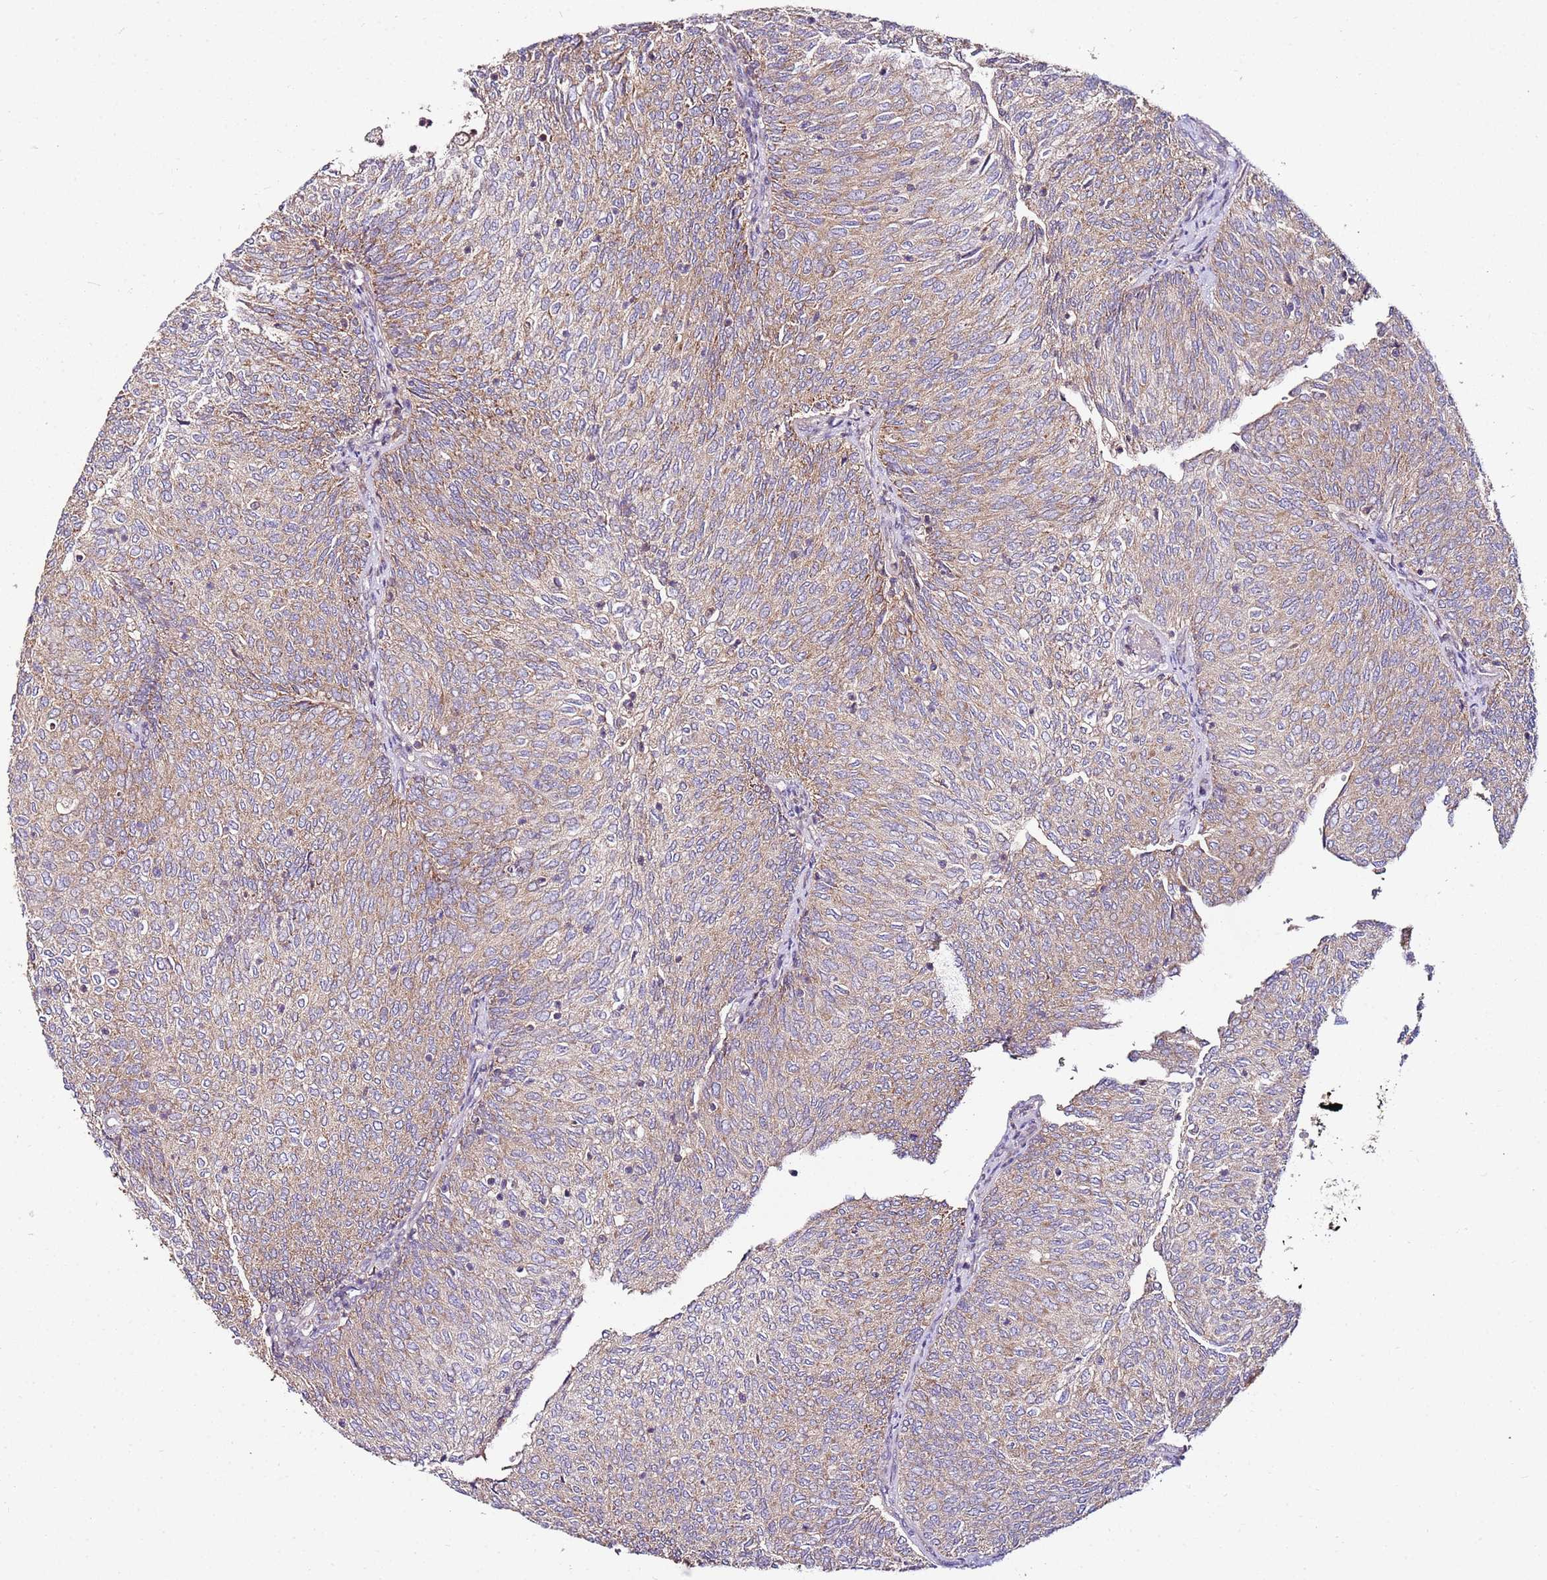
{"staining": {"intensity": "weak", "quantity": ">75%", "location": "cytoplasmic/membranous"}, "tissue": "urothelial cancer", "cell_type": "Tumor cells", "image_type": "cancer", "snomed": [{"axis": "morphology", "description": "Urothelial carcinoma, High grade"}, {"axis": "topography", "description": "Urinary bladder"}], "caption": "Urothelial carcinoma (high-grade) tissue demonstrates weak cytoplasmic/membranous staining in about >75% of tumor cells", "gene": "KRTAP21-3", "patient": {"sex": "female", "age": 79}}